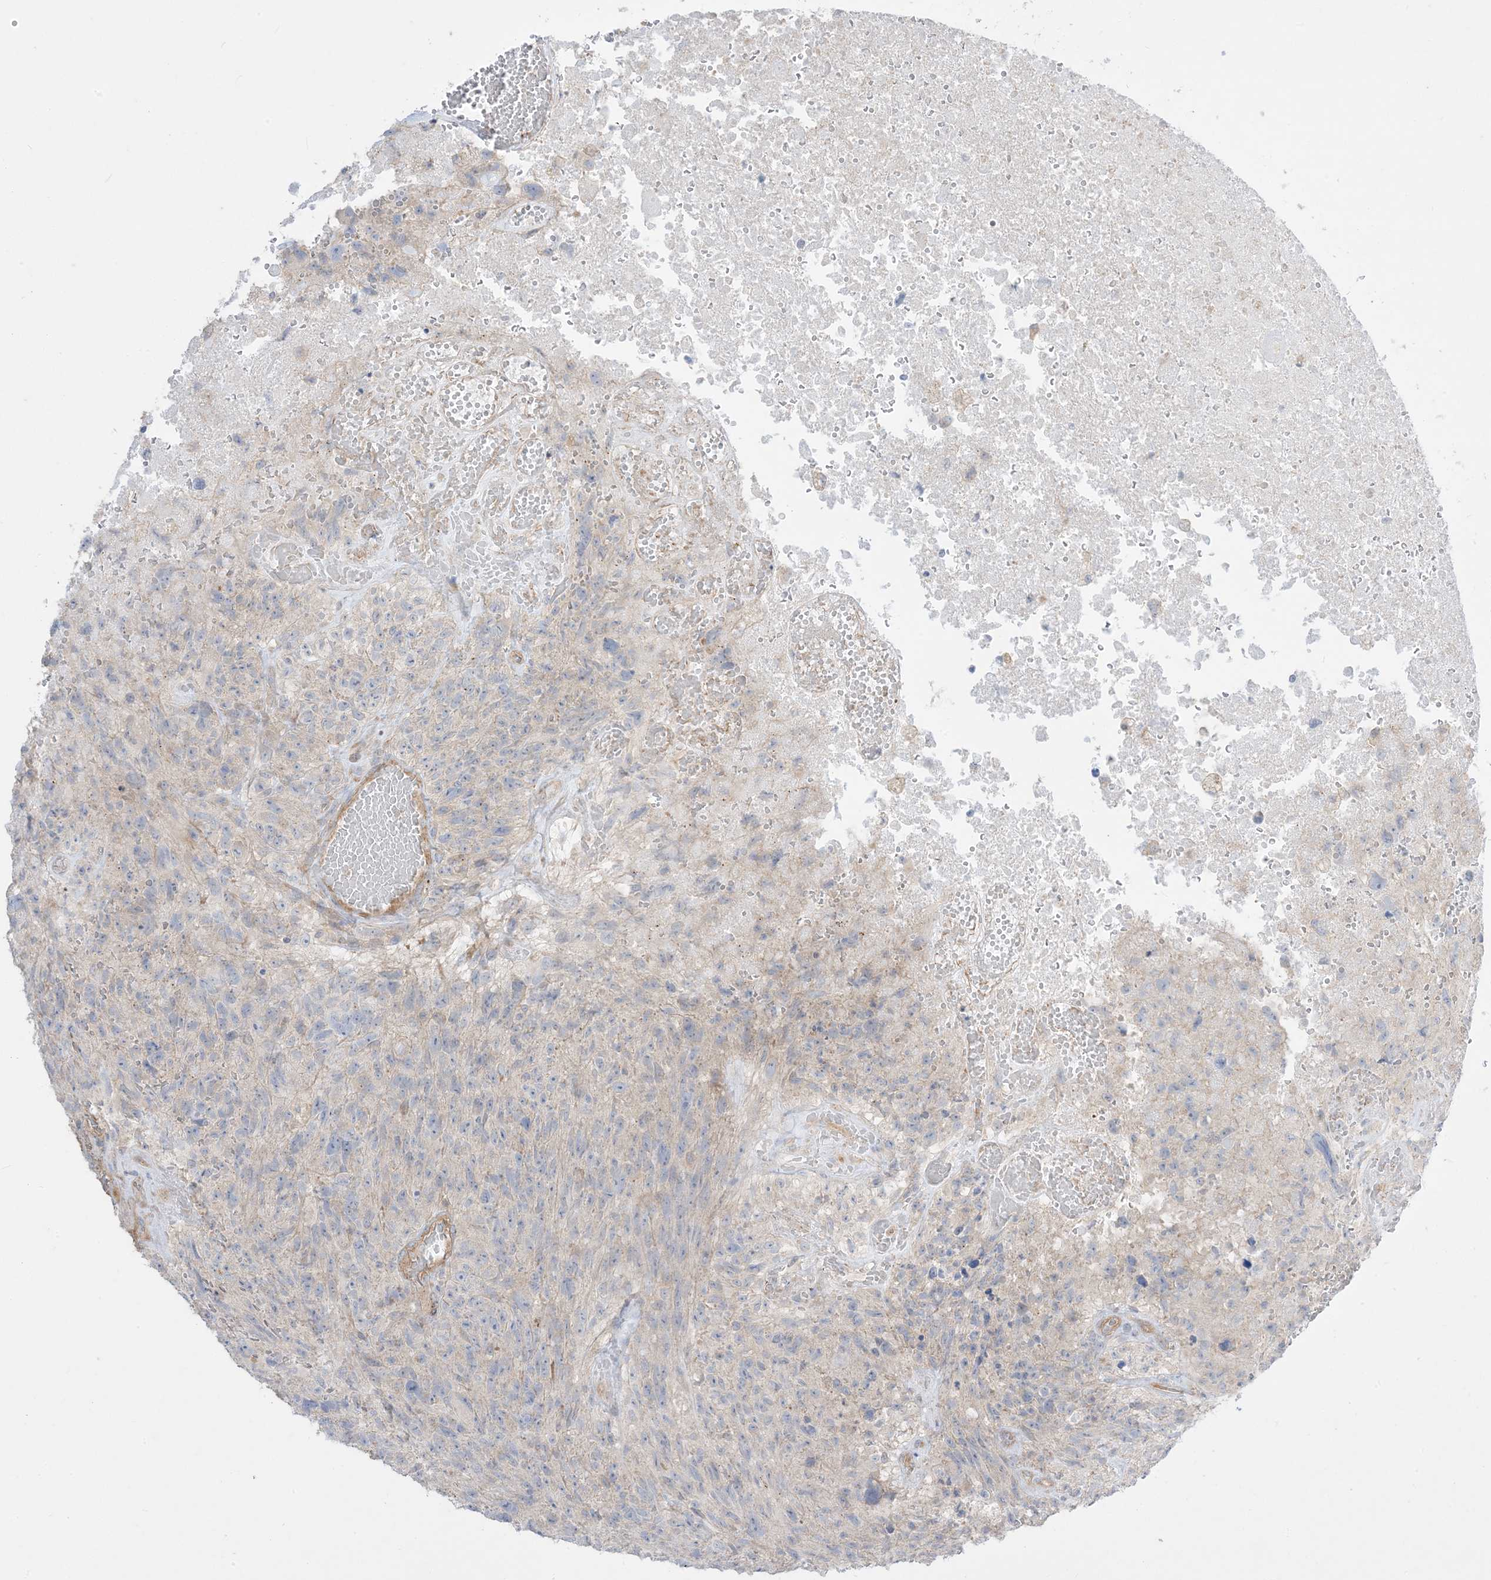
{"staining": {"intensity": "negative", "quantity": "none", "location": "none"}, "tissue": "glioma", "cell_type": "Tumor cells", "image_type": "cancer", "snomed": [{"axis": "morphology", "description": "Glioma, malignant, High grade"}, {"axis": "topography", "description": "Brain"}], "caption": "This image is of glioma stained with immunohistochemistry (IHC) to label a protein in brown with the nuclei are counter-stained blue. There is no expression in tumor cells.", "gene": "ARHGEF9", "patient": {"sex": "male", "age": 69}}